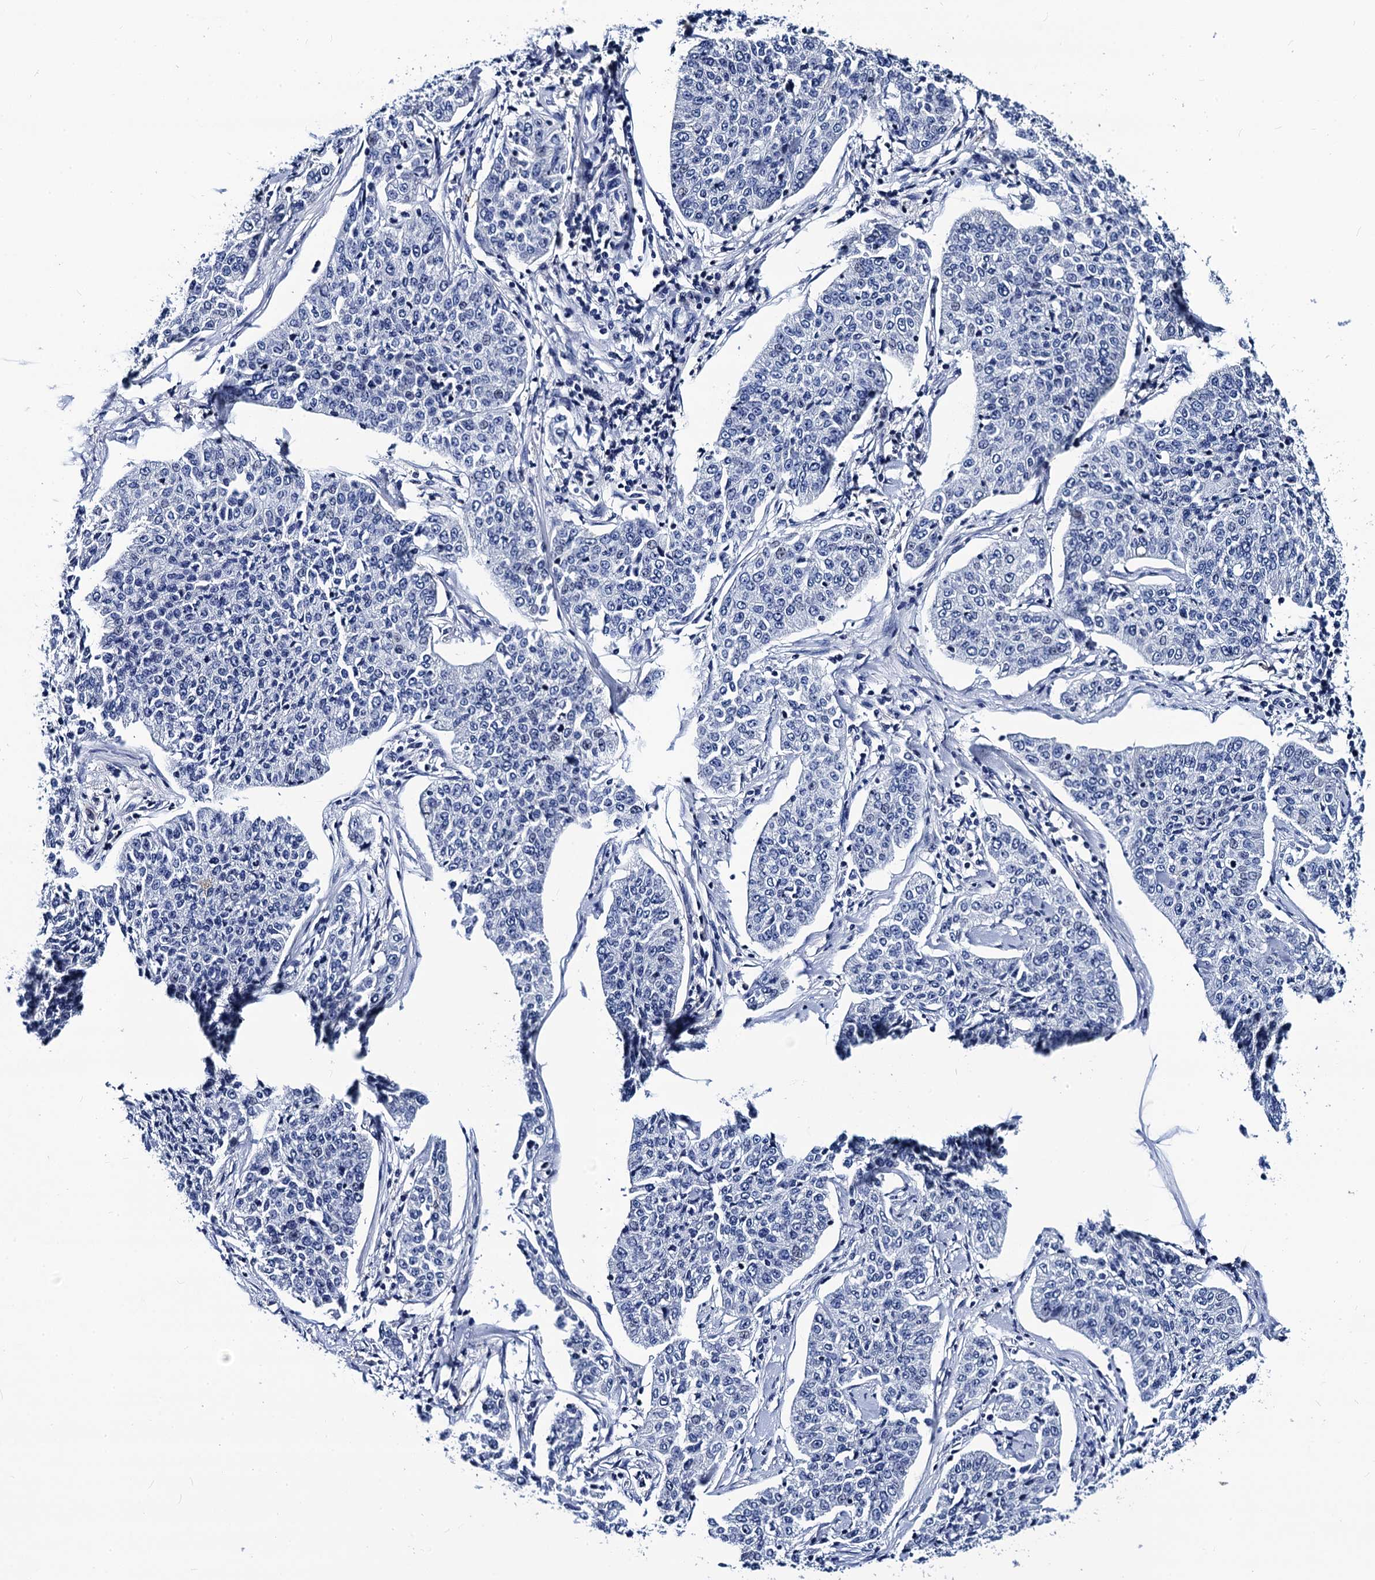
{"staining": {"intensity": "negative", "quantity": "none", "location": "none"}, "tissue": "cervical cancer", "cell_type": "Tumor cells", "image_type": "cancer", "snomed": [{"axis": "morphology", "description": "Squamous cell carcinoma, NOS"}, {"axis": "topography", "description": "Cervix"}], "caption": "IHC histopathology image of cervical squamous cell carcinoma stained for a protein (brown), which reveals no staining in tumor cells.", "gene": "LRRC30", "patient": {"sex": "female", "age": 35}}